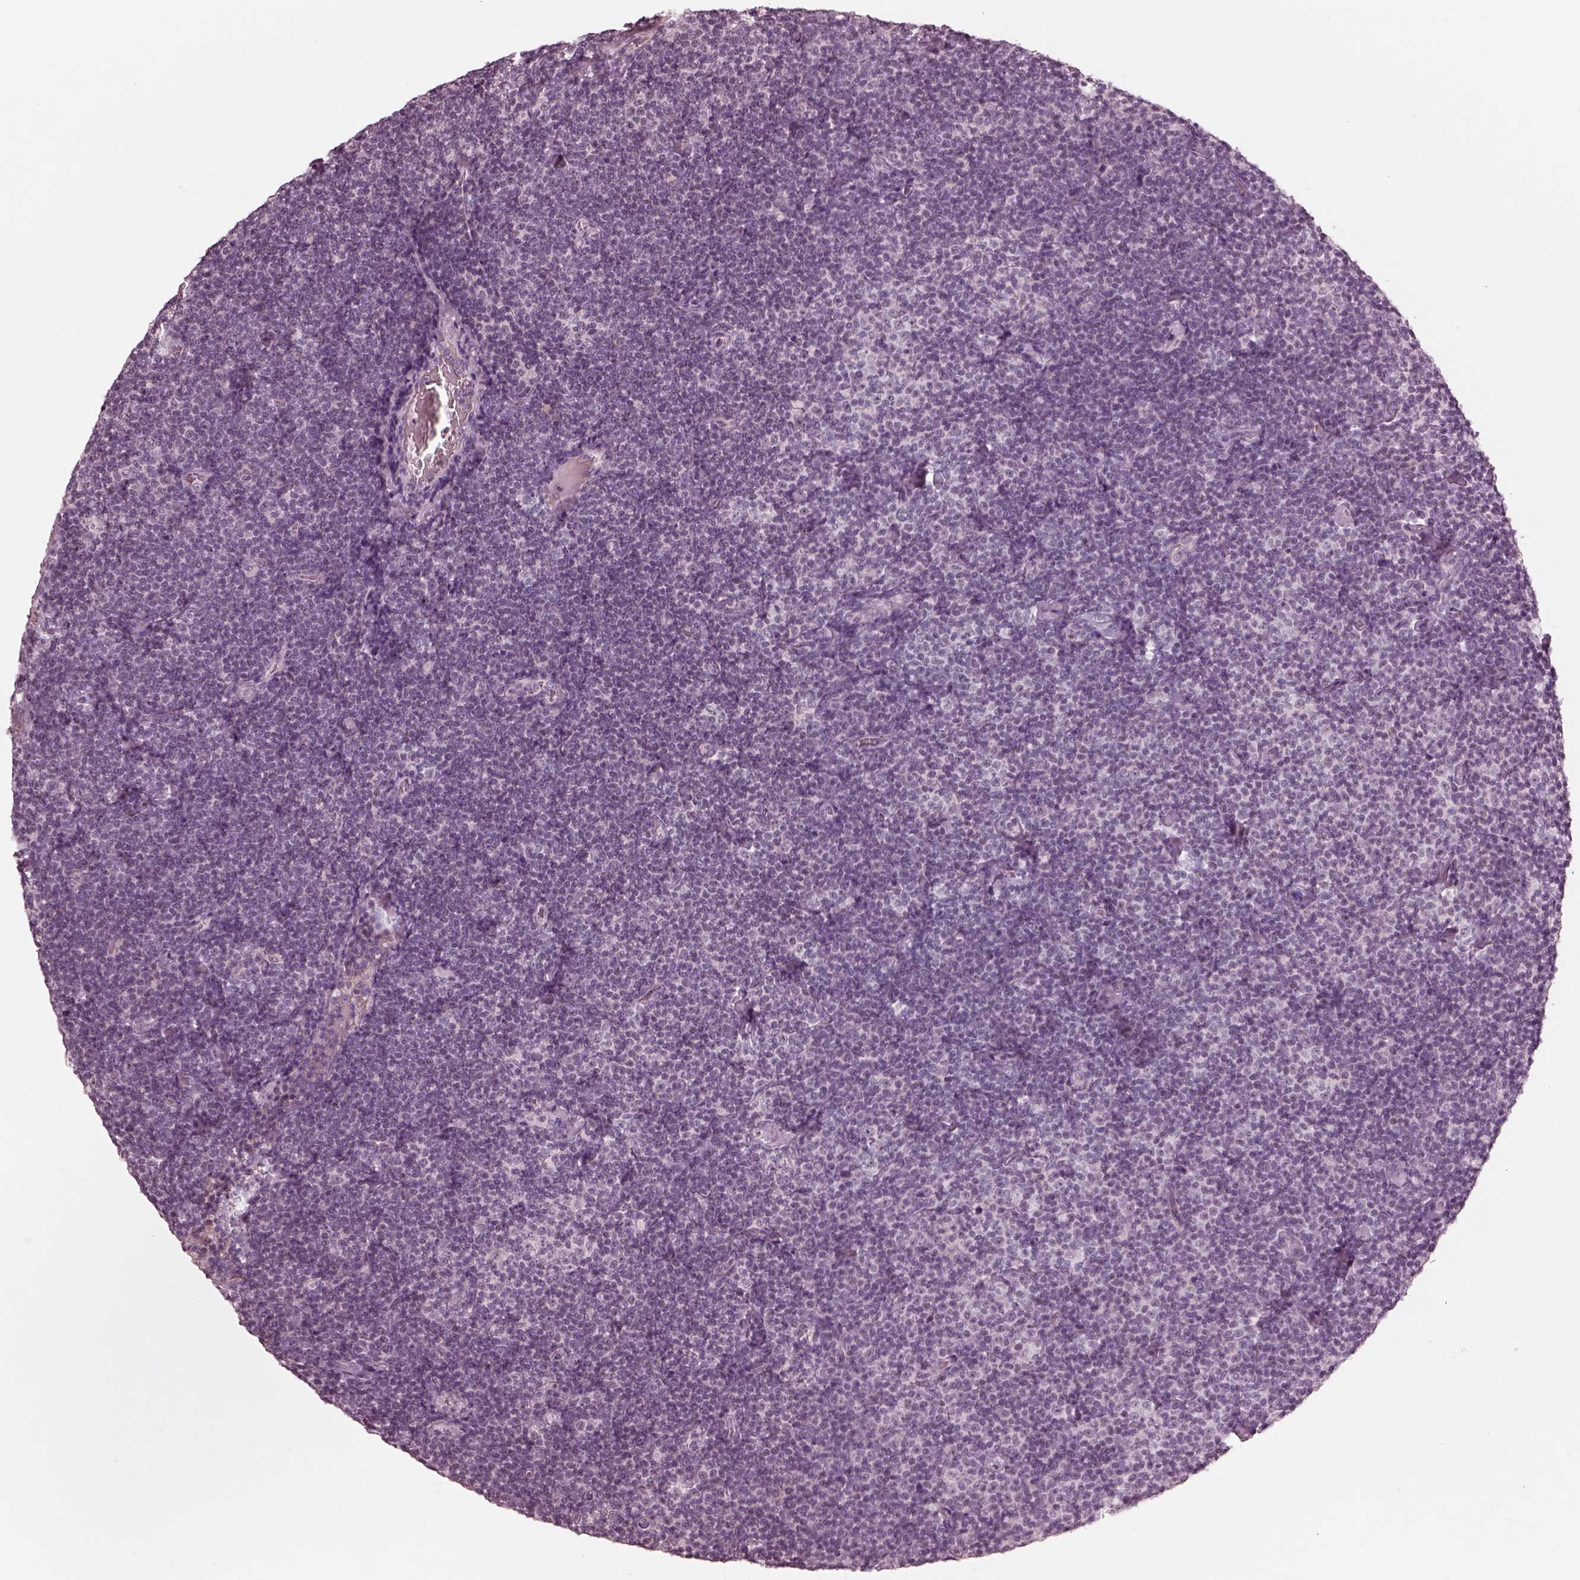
{"staining": {"intensity": "negative", "quantity": "none", "location": "none"}, "tissue": "lymphoma", "cell_type": "Tumor cells", "image_type": "cancer", "snomed": [{"axis": "morphology", "description": "Malignant lymphoma, non-Hodgkin's type, Low grade"}, {"axis": "topography", "description": "Lymph node"}], "caption": "The image displays no staining of tumor cells in low-grade malignant lymphoma, non-Hodgkin's type. (DAB (3,3'-diaminobenzidine) immunohistochemistry (IHC) with hematoxylin counter stain).", "gene": "KCNA2", "patient": {"sex": "male", "age": 81}}